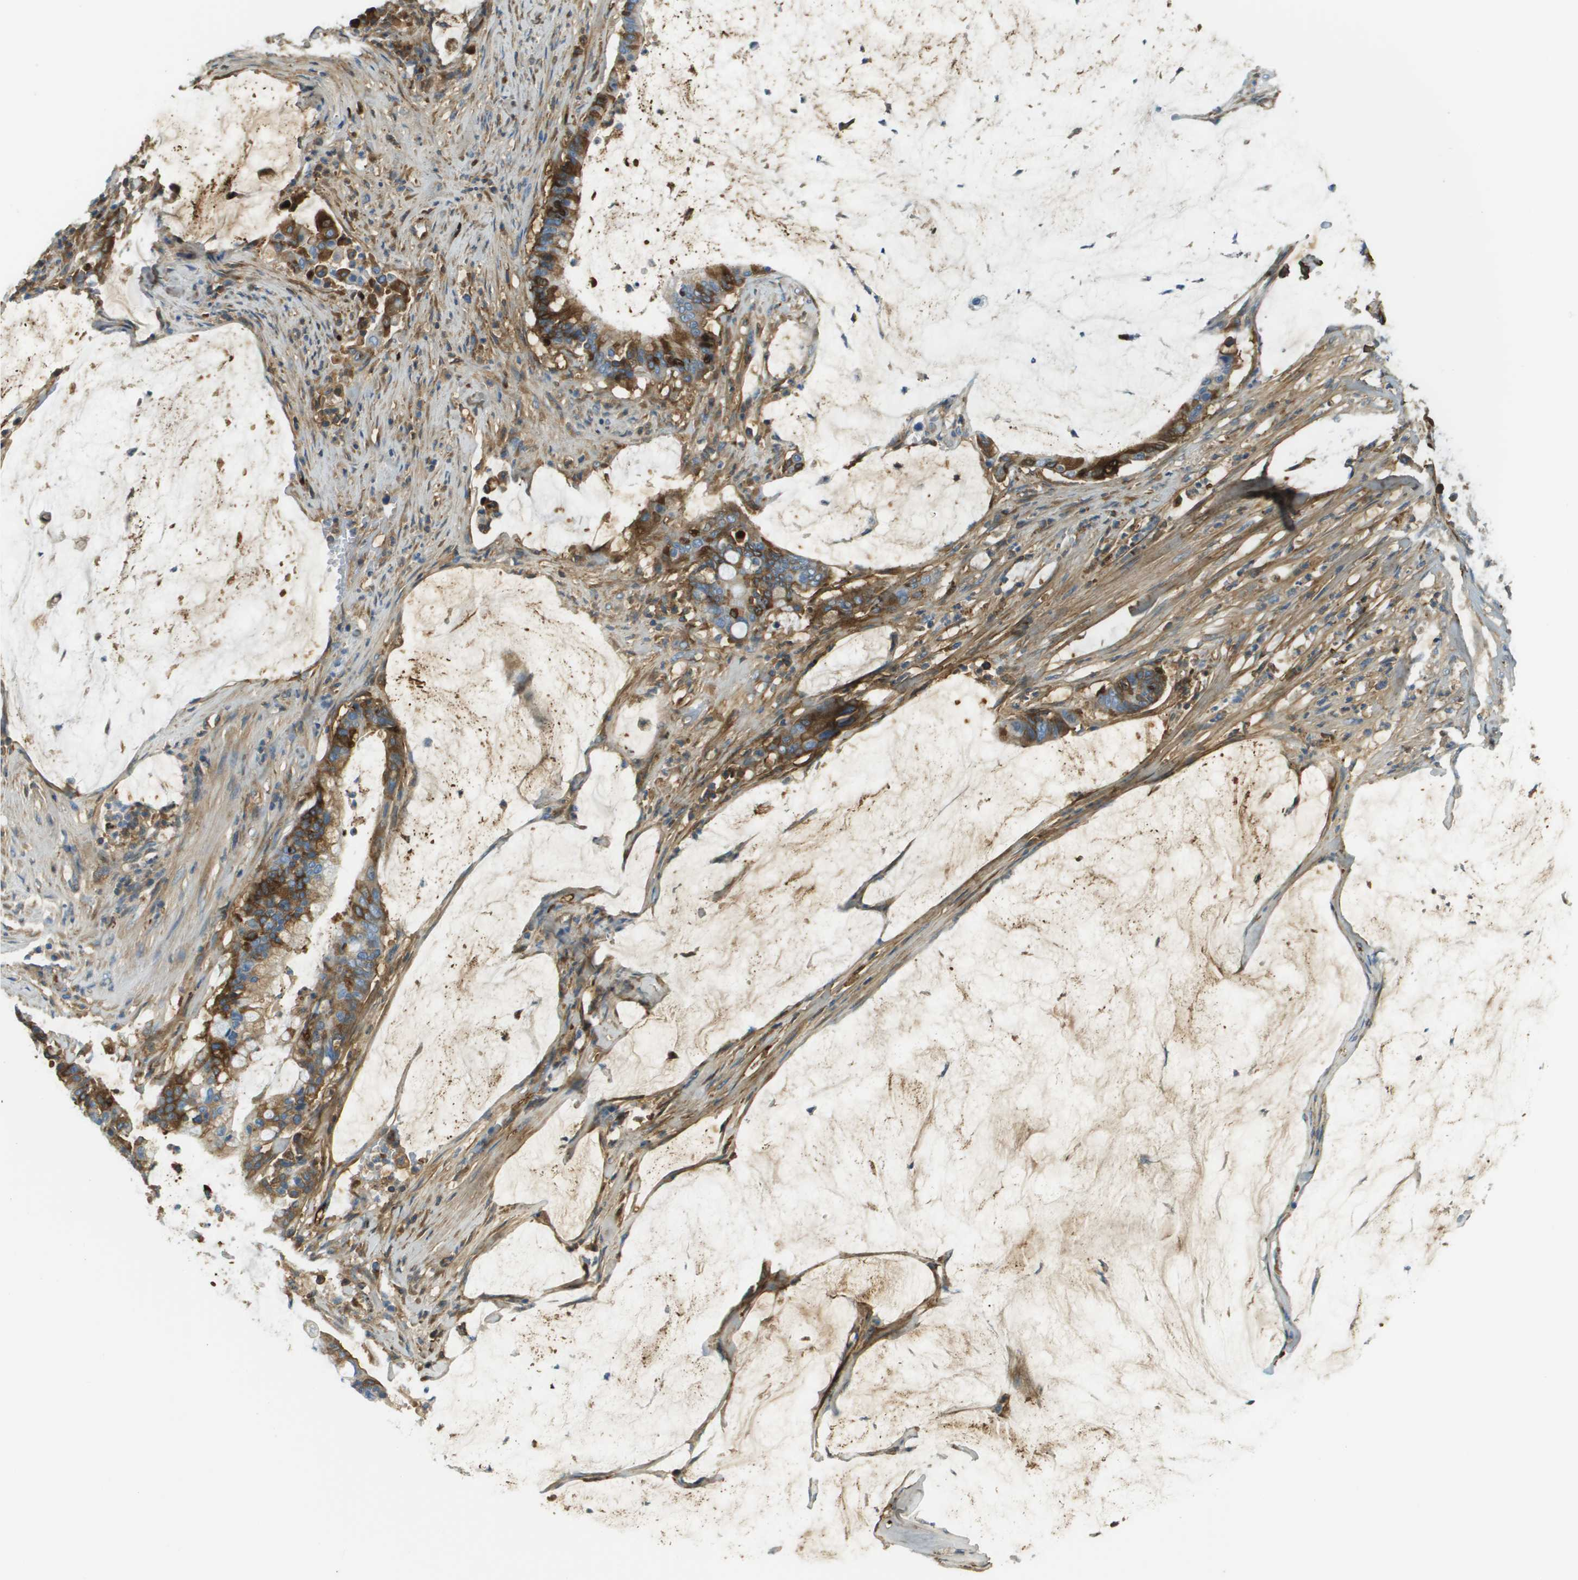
{"staining": {"intensity": "strong", "quantity": "25%-75%", "location": "cytoplasmic/membranous"}, "tissue": "pancreatic cancer", "cell_type": "Tumor cells", "image_type": "cancer", "snomed": [{"axis": "morphology", "description": "Adenocarcinoma, NOS"}, {"axis": "topography", "description": "Pancreas"}], "caption": "Immunohistochemical staining of human pancreatic adenocarcinoma reveals high levels of strong cytoplasmic/membranous staining in approximately 25%-75% of tumor cells.", "gene": "DCN", "patient": {"sex": "male", "age": 41}}